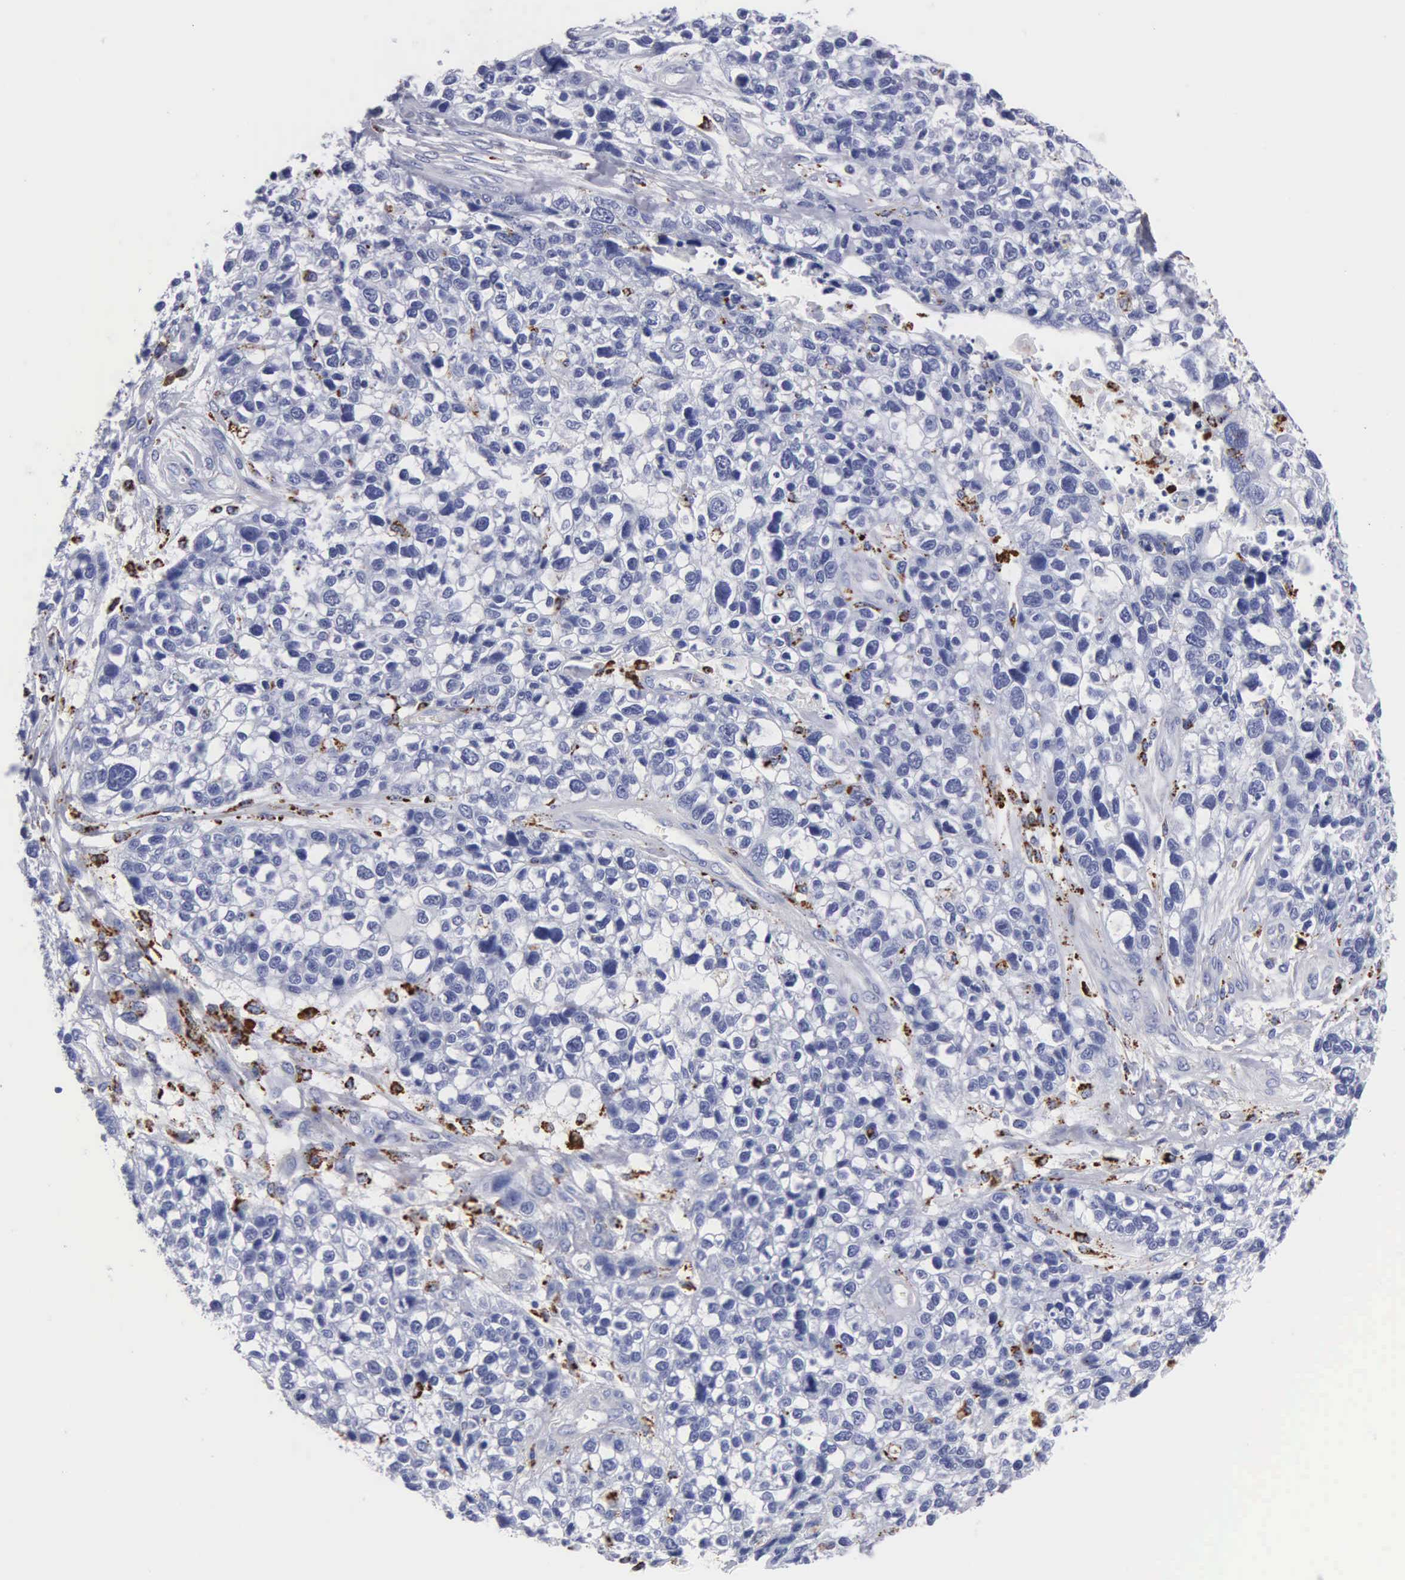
{"staining": {"intensity": "negative", "quantity": "none", "location": "none"}, "tissue": "lung cancer", "cell_type": "Tumor cells", "image_type": "cancer", "snomed": [{"axis": "morphology", "description": "Squamous cell carcinoma, NOS"}, {"axis": "topography", "description": "Lymph node"}, {"axis": "topography", "description": "Lung"}], "caption": "High power microscopy photomicrograph of an immunohistochemistry (IHC) micrograph of lung cancer (squamous cell carcinoma), revealing no significant staining in tumor cells. Nuclei are stained in blue.", "gene": "CTSL", "patient": {"sex": "male", "age": 74}}